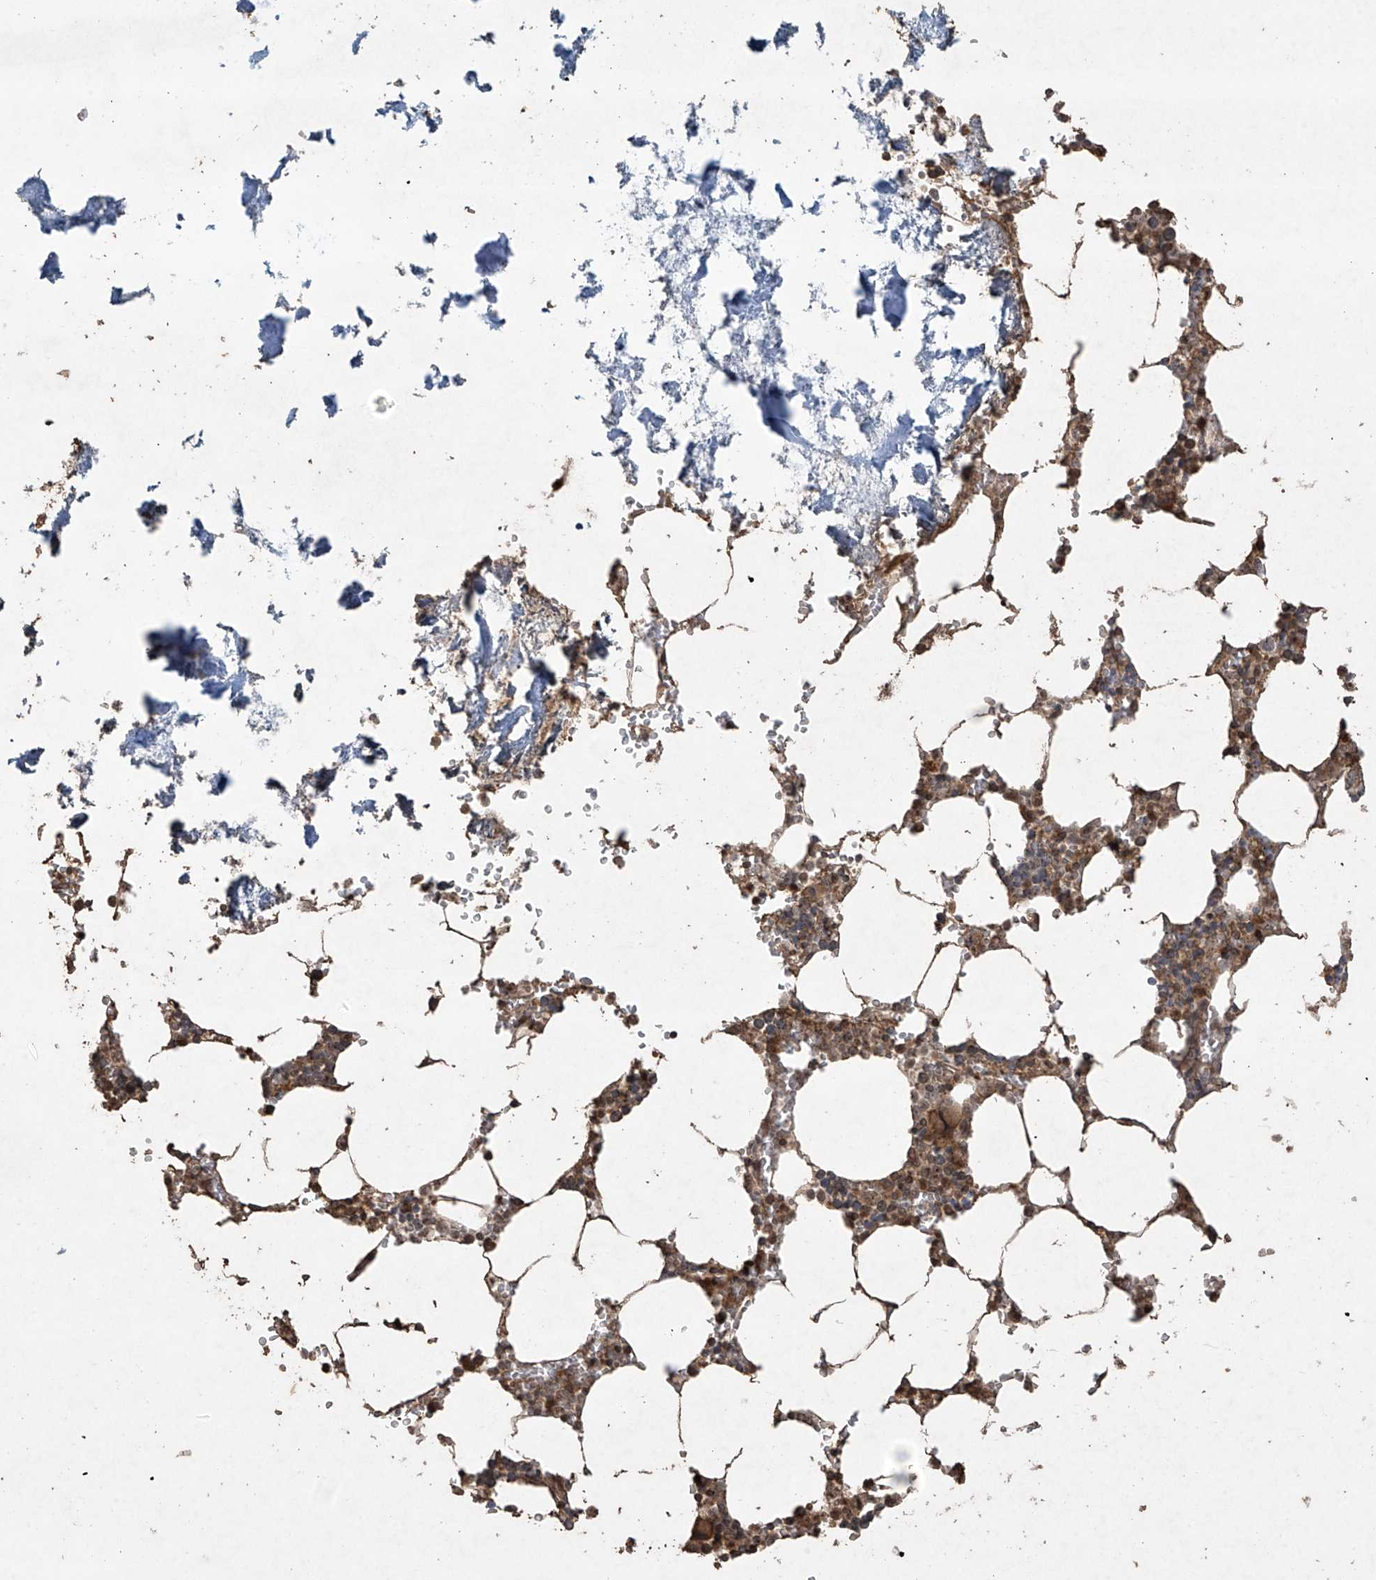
{"staining": {"intensity": "moderate", "quantity": "25%-75%", "location": "cytoplasmic/membranous"}, "tissue": "bone marrow", "cell_type": "Hematopoietic cells", "image_type": "normal", "snomed": [{"axis": "morphology", "description": "Normal tissue, NOS"}, {"axis": "topography", "description": "Bone marrow"}], "caption": "Protein staining shows moderate cytoplasmic/membranous staining in about 25%-75% of hematopoietic cells in normal bone marrow.", "gene": "PGPEP1", "patient": {"sex": "male", "age": 70}}